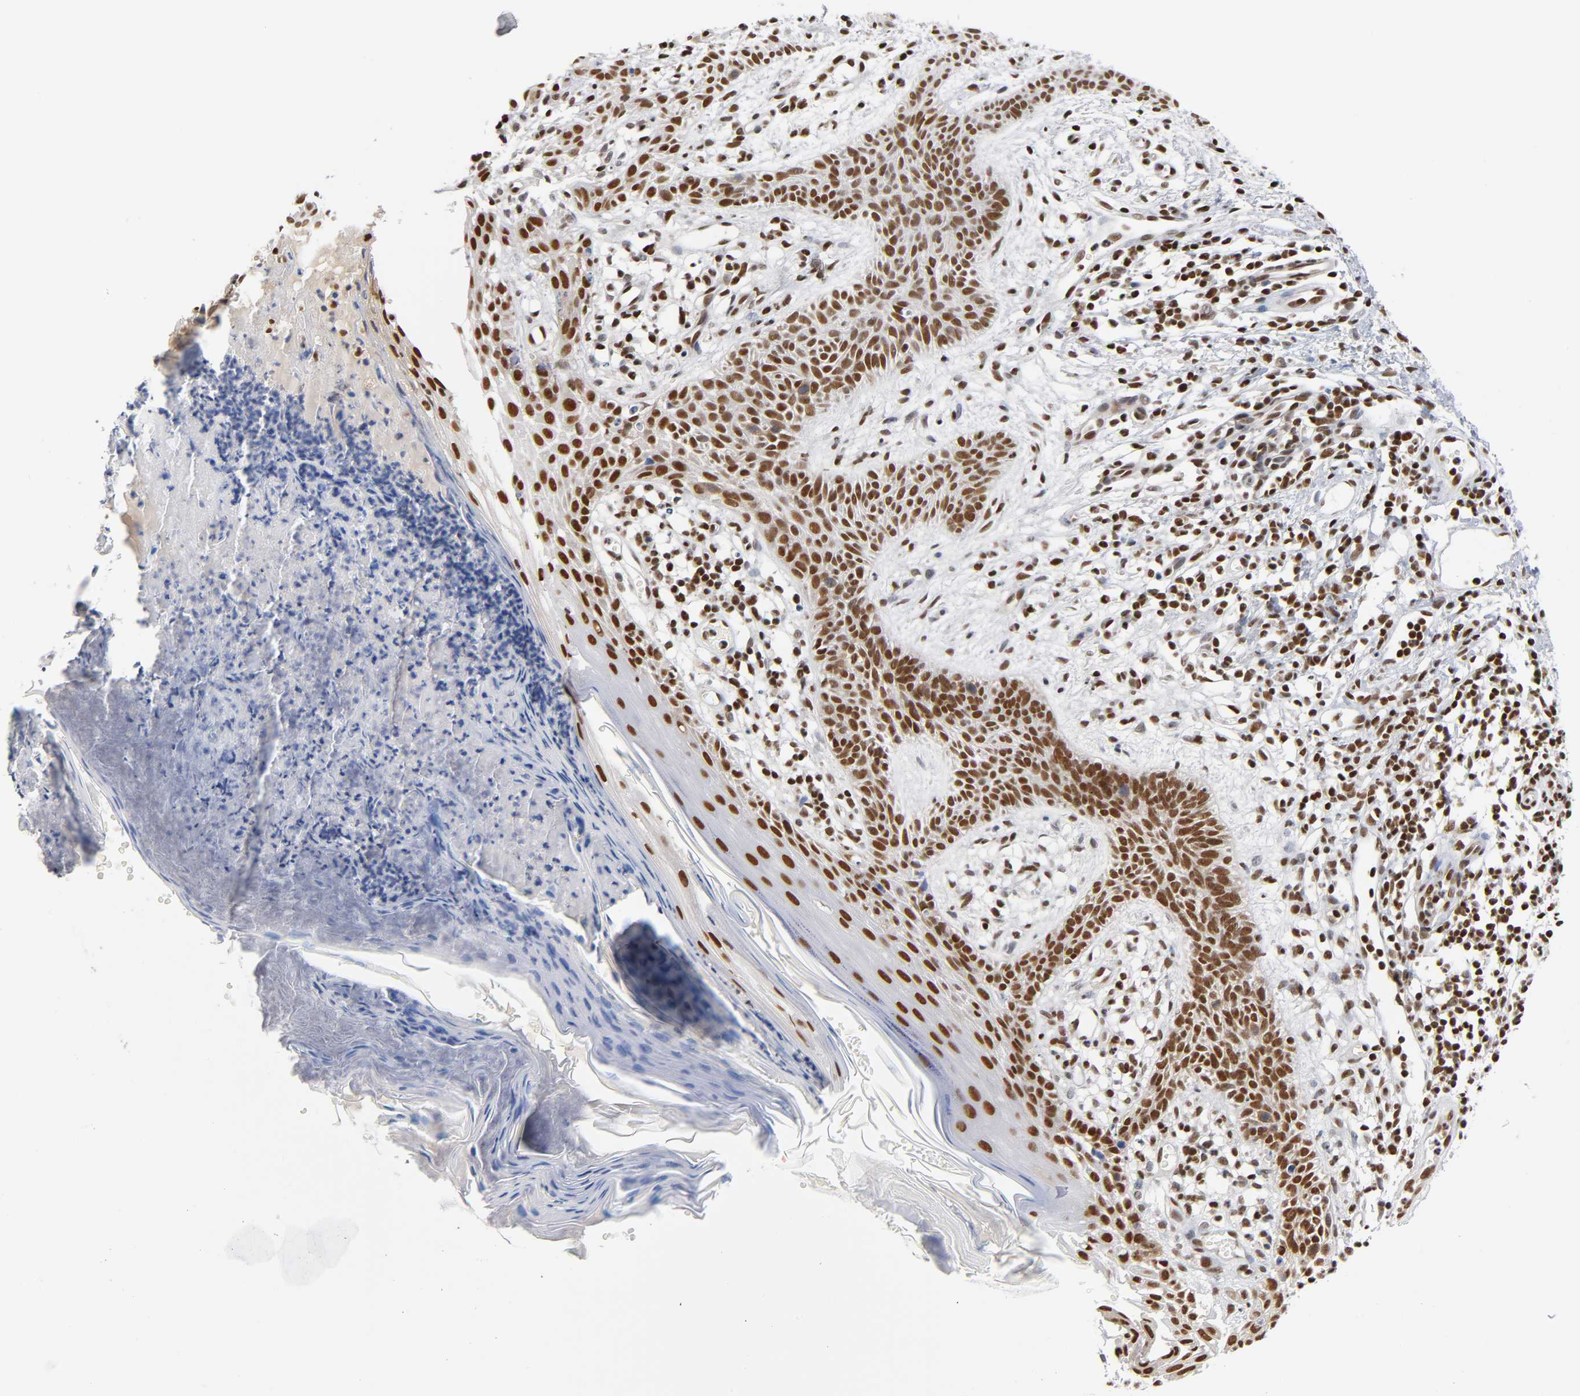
{"staining": {"intensity": "strong", "quantity": ">75%", "location": "nuclear"}, "tissue": "skin cancer", "cell_type": "Tumor cells", "image_type": "cancer", "snomed": [{"axis": "morphology", "description": "Normal tissue, NOS"}, {"axis": "morphology", "description": "Basal cell carcinoma"}, {"axis": "topography", "description": "Skin"}], "caption": "Skin basal cell carcinoma stained with a protein marker demonstrates strong staining in tumor cells.", "gene": "ILKAP", "patient": {"sex": "female", "age": 69}}